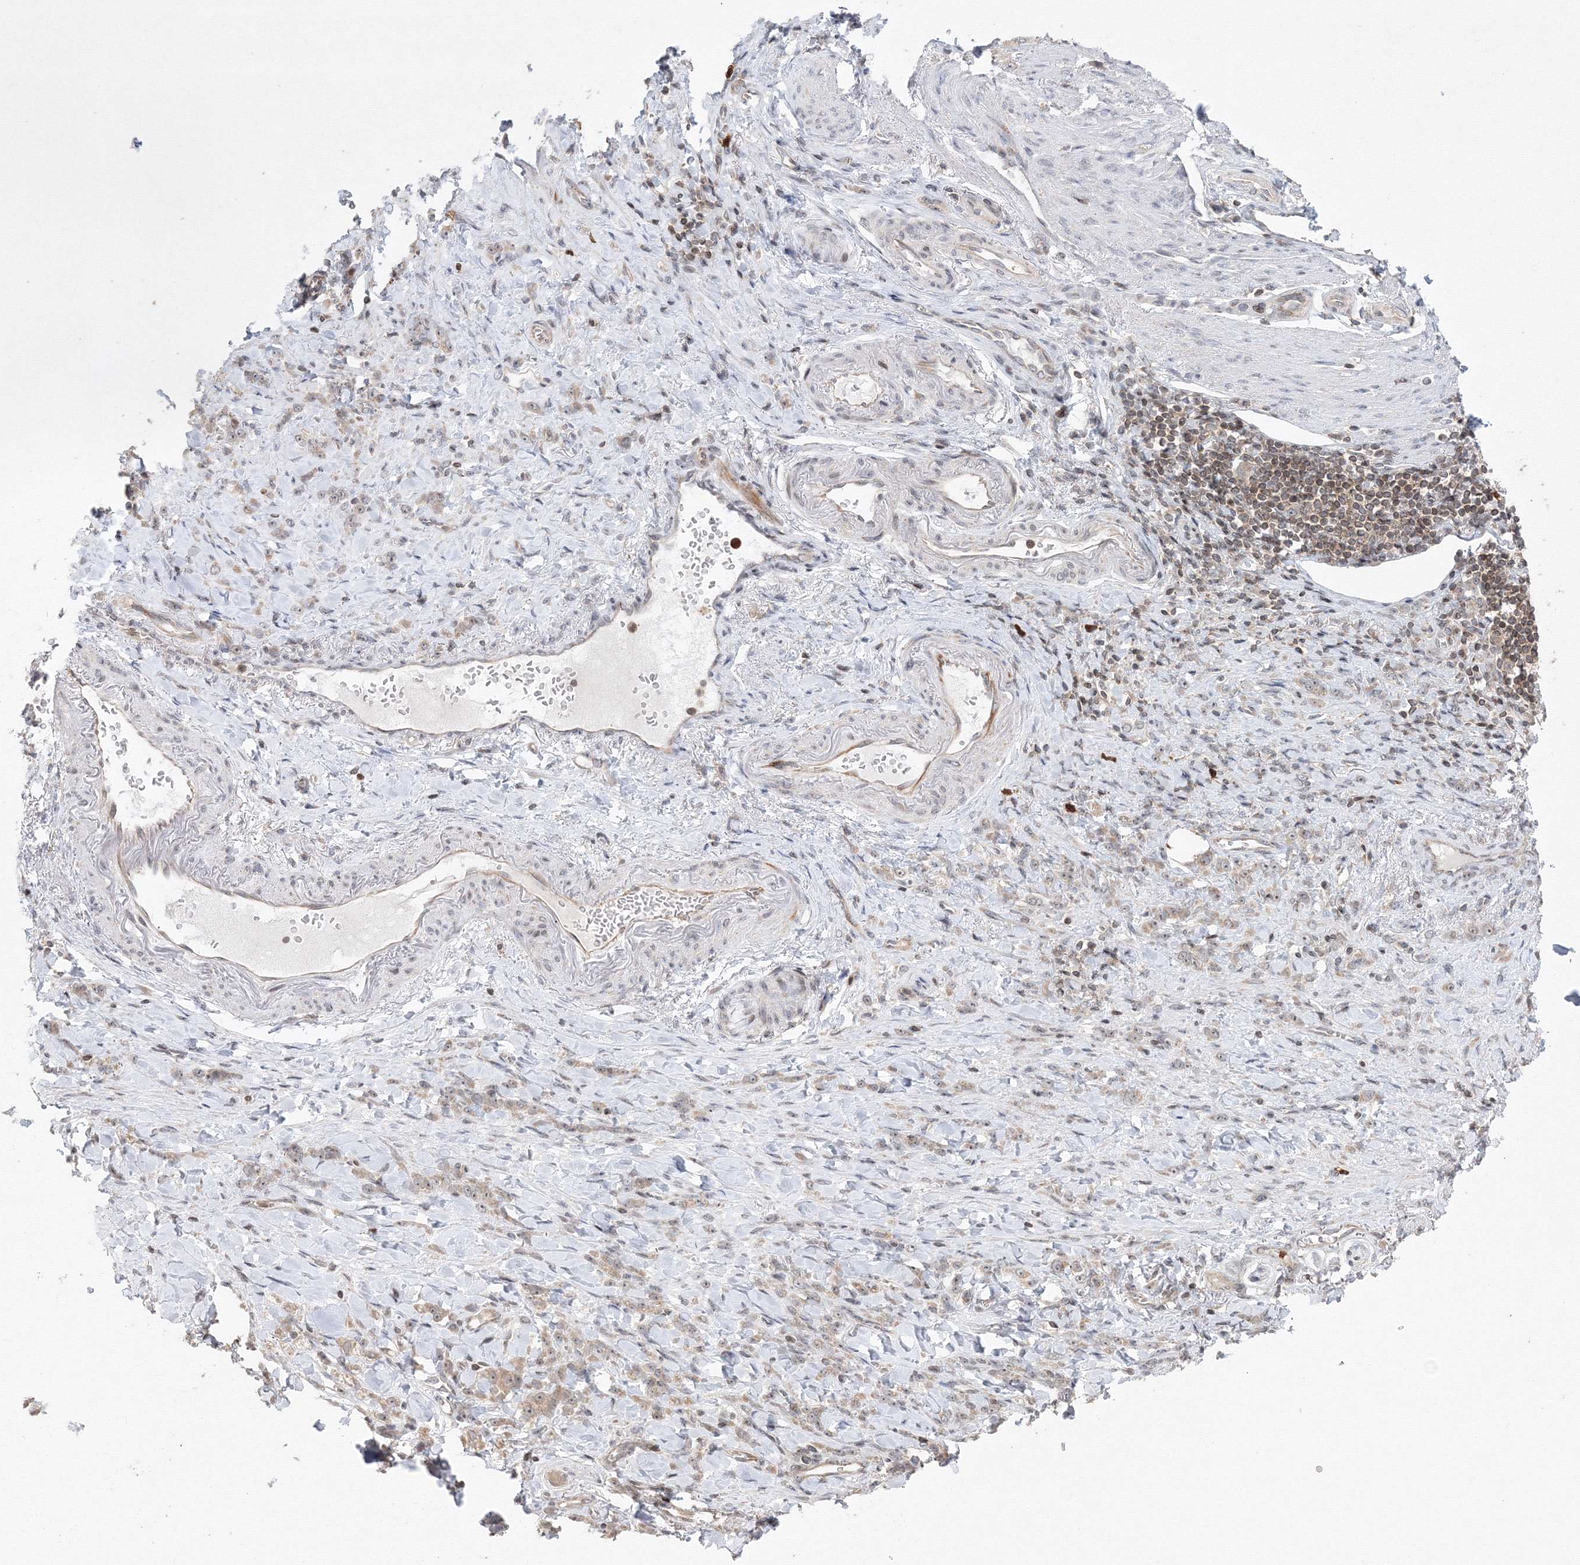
{"staining": {"intensity": "weak", "quantity": ">75%", "location": "cytoplasmic/membranous"}, "tissue": "stomach cancer", "cell_type": "Tumor cells", "image_type": "cancer", "snomed": [{"axis": "morphology", "description": "Normal tissue, NOS"}, {"axis": "morphology", "description": "Adenocarcinoma, NOS"}, {"axis": "topography", "description": "Stomach"}], "caption": "IHC (DAB) staining of stomach cancer (adenocarcinoma) demonstrates weak cytoplasmic/membranous protein positivity in approximately >75% of tumor cells. (Brightfield microscopy of DAB IHC at high magnification).", "gene": "MKRN2", "patient": {"sex": "male", "age": 82}}